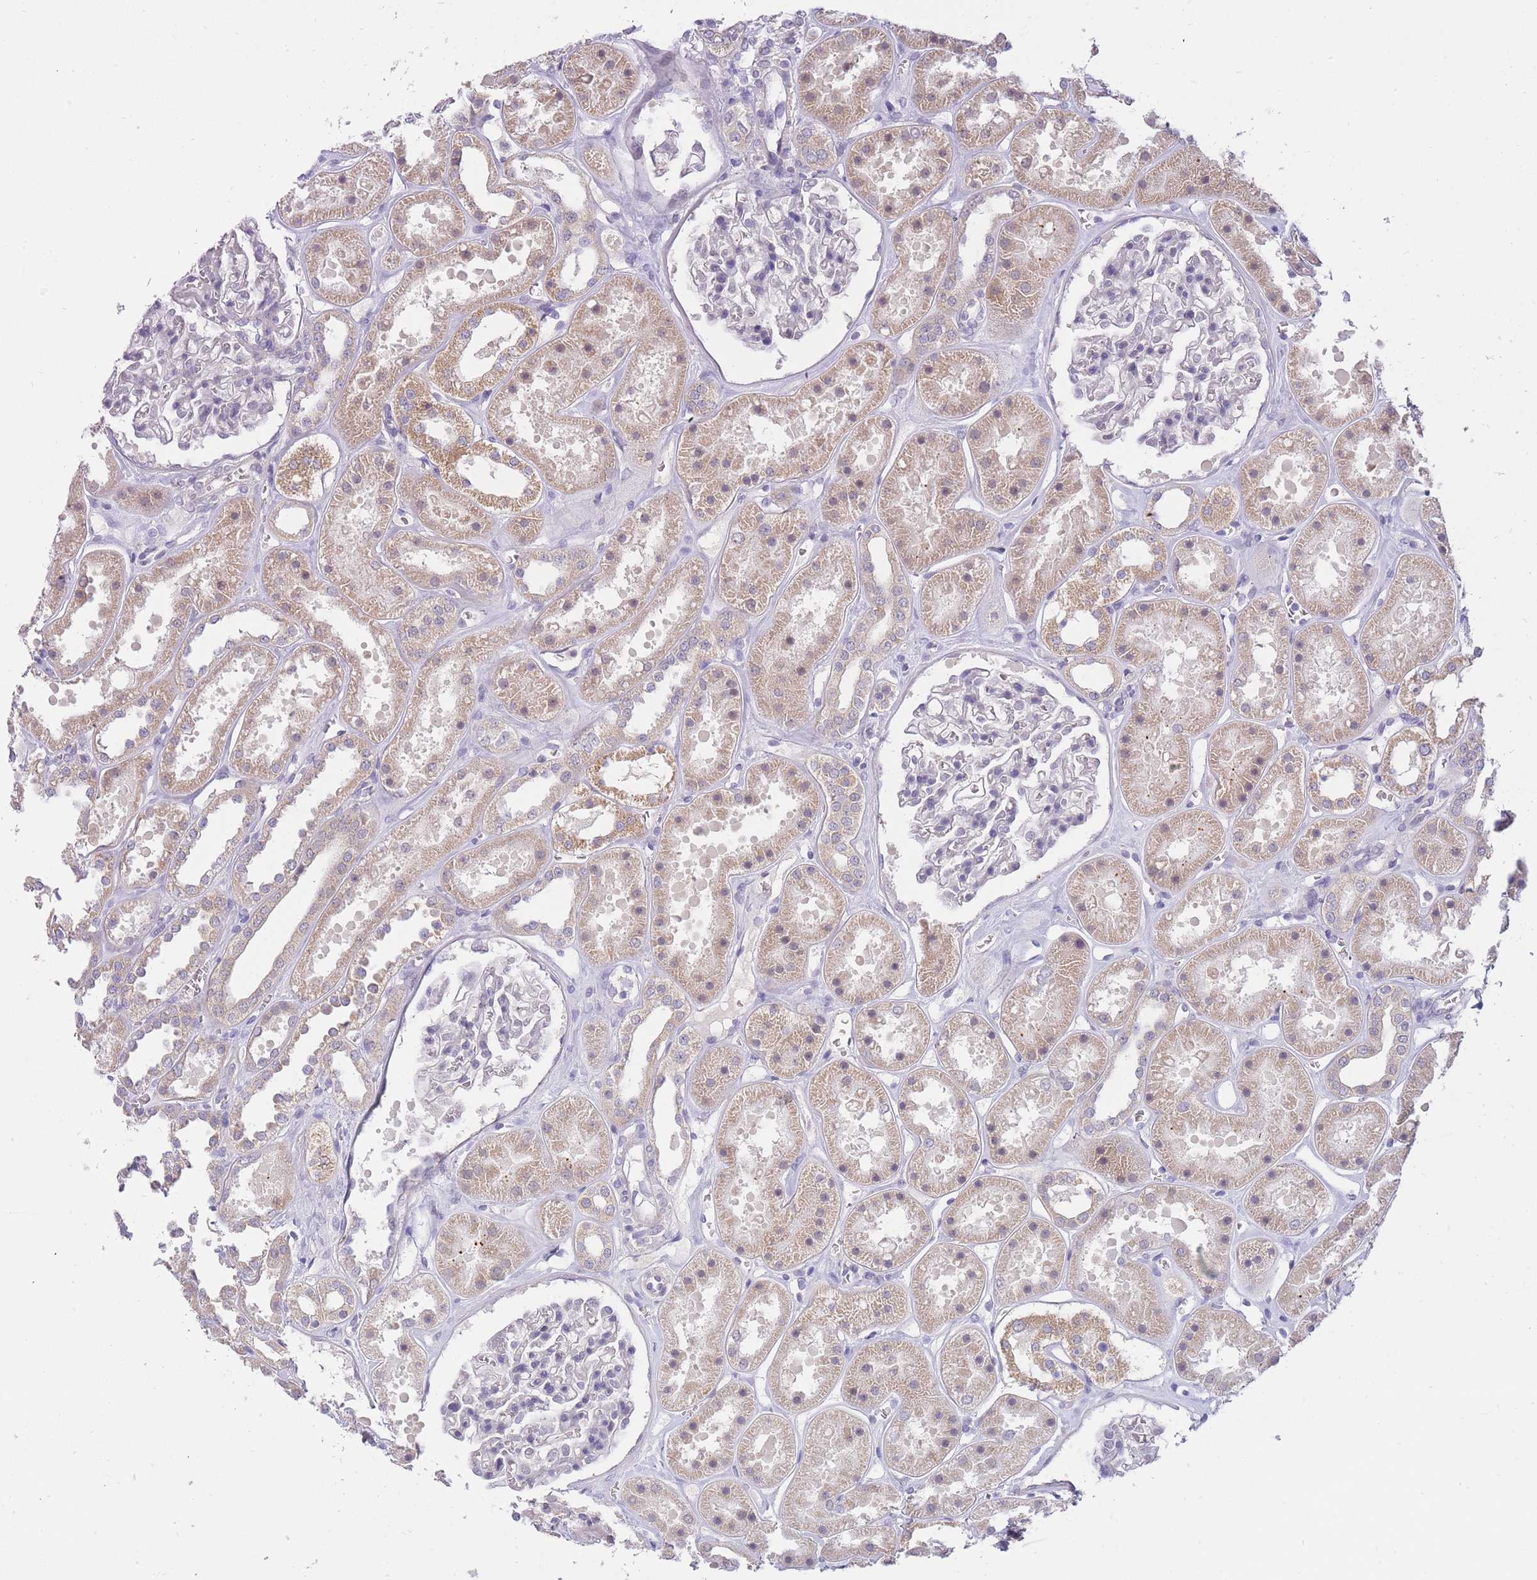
{"staining": {"intensity": "negative", "quantity": "none", "location": "none"}, "tissue": "kidney", "cell_type": "Cells in glomeruli", "image_type": "normal", "snomed": [{"axis": "morphology", "description": "Normal tissue, NOS"}, {"axis": "topography", "description": "Kidney"}], "caption": "The immunohistochemistry photomicrograph has no significant positivity in cells in glomeruli of kidney.", "gene": "GOLGA6L1", "patient": {"sex": "female", "age": 41}}